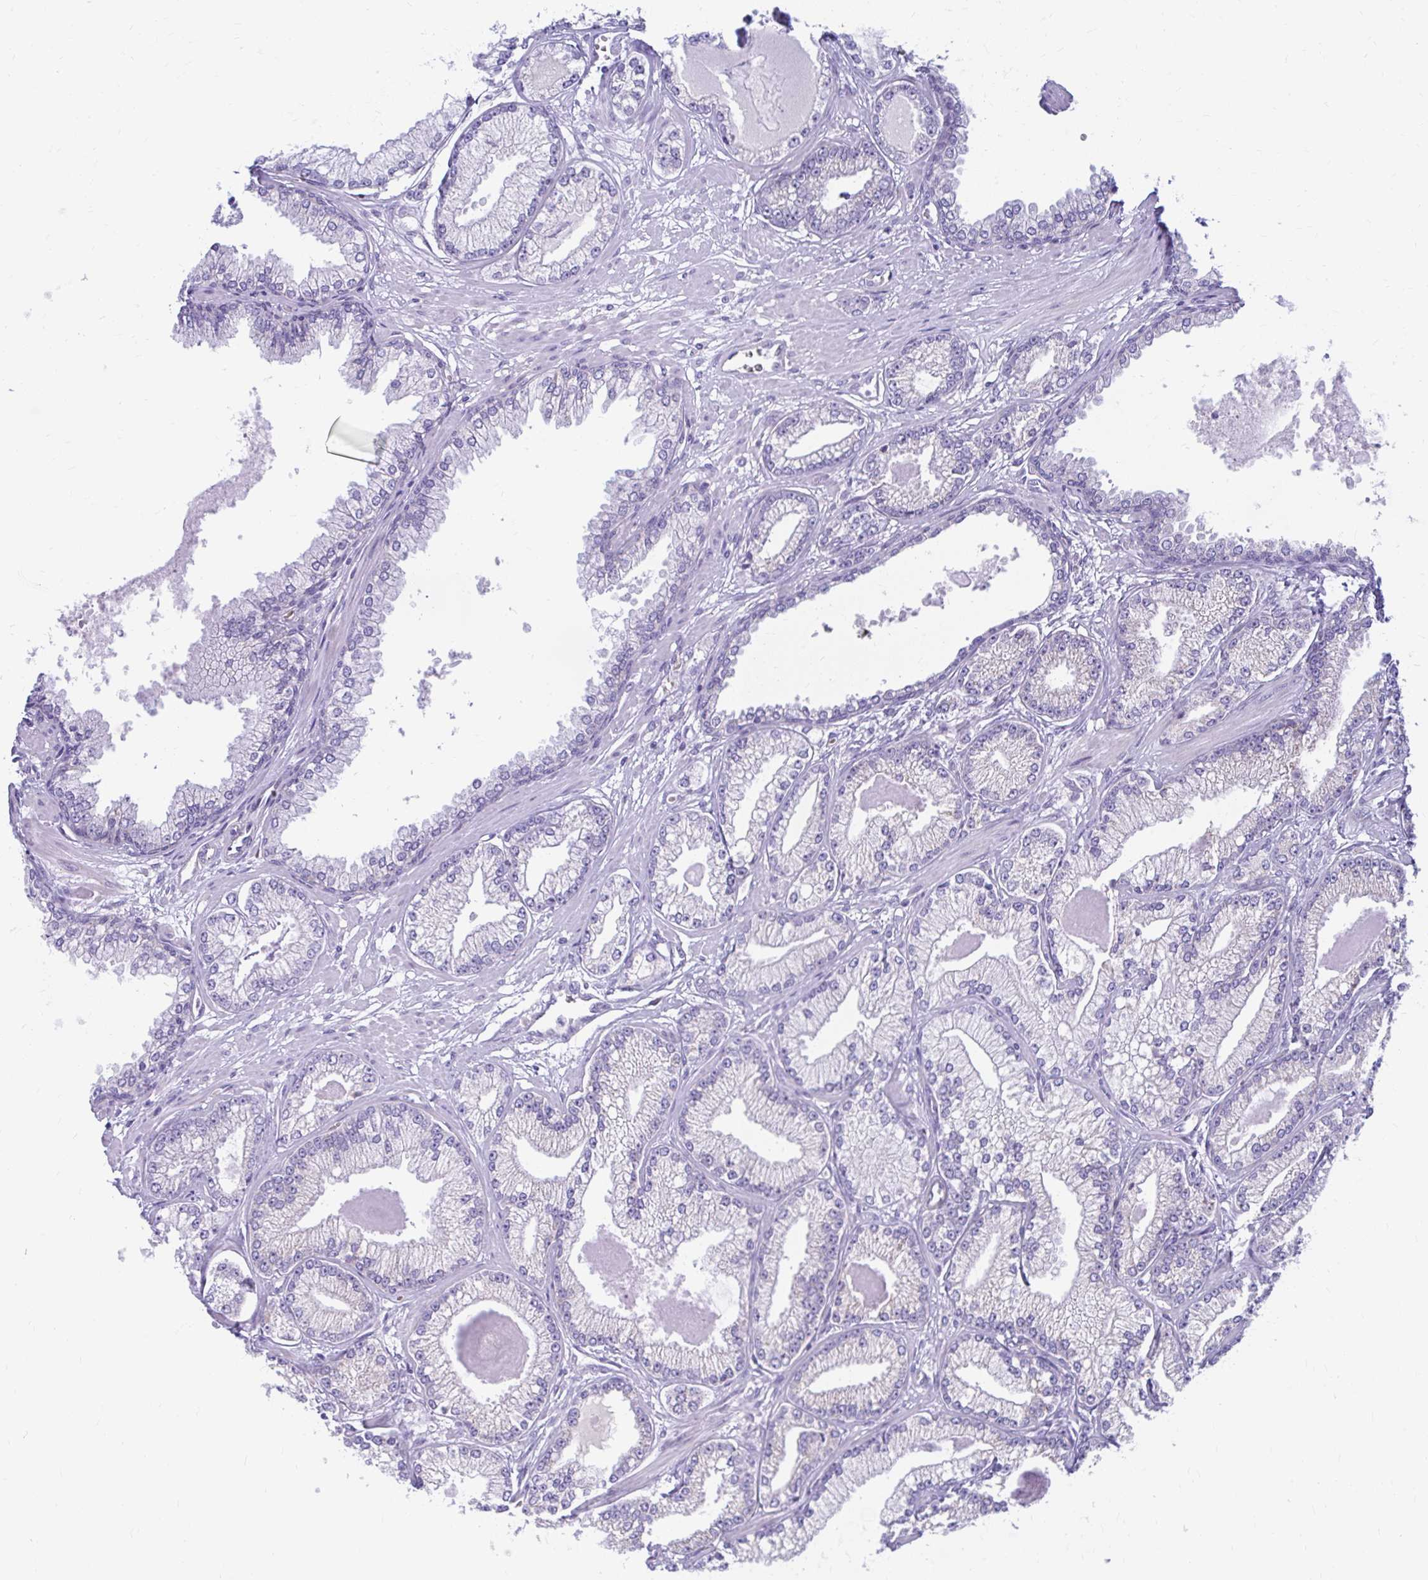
{"staining": {"intensity": "negative", "quantity": "none", "location": "none"}, "tissue": "prostate cancer", "cell_type": "Tumor cells", "image_type": "cancer", "snomed": [{"axis": "morphology", "description": "Adenocarcinoma, Low grade"}, {"axis": "topography", "description": "Prostate"}], "caption": "An IHC photomicrograph of prostate adenocarcinoma (low-grade) is shown. There is no staining in tumor cells of prostate adenocarcinoma (low-grade). (Immunohistochemistry (ihc), brightfield microscopy, high magnification).", "gene": "RADIL", "patient": {"sex": "male", "age": 64}}